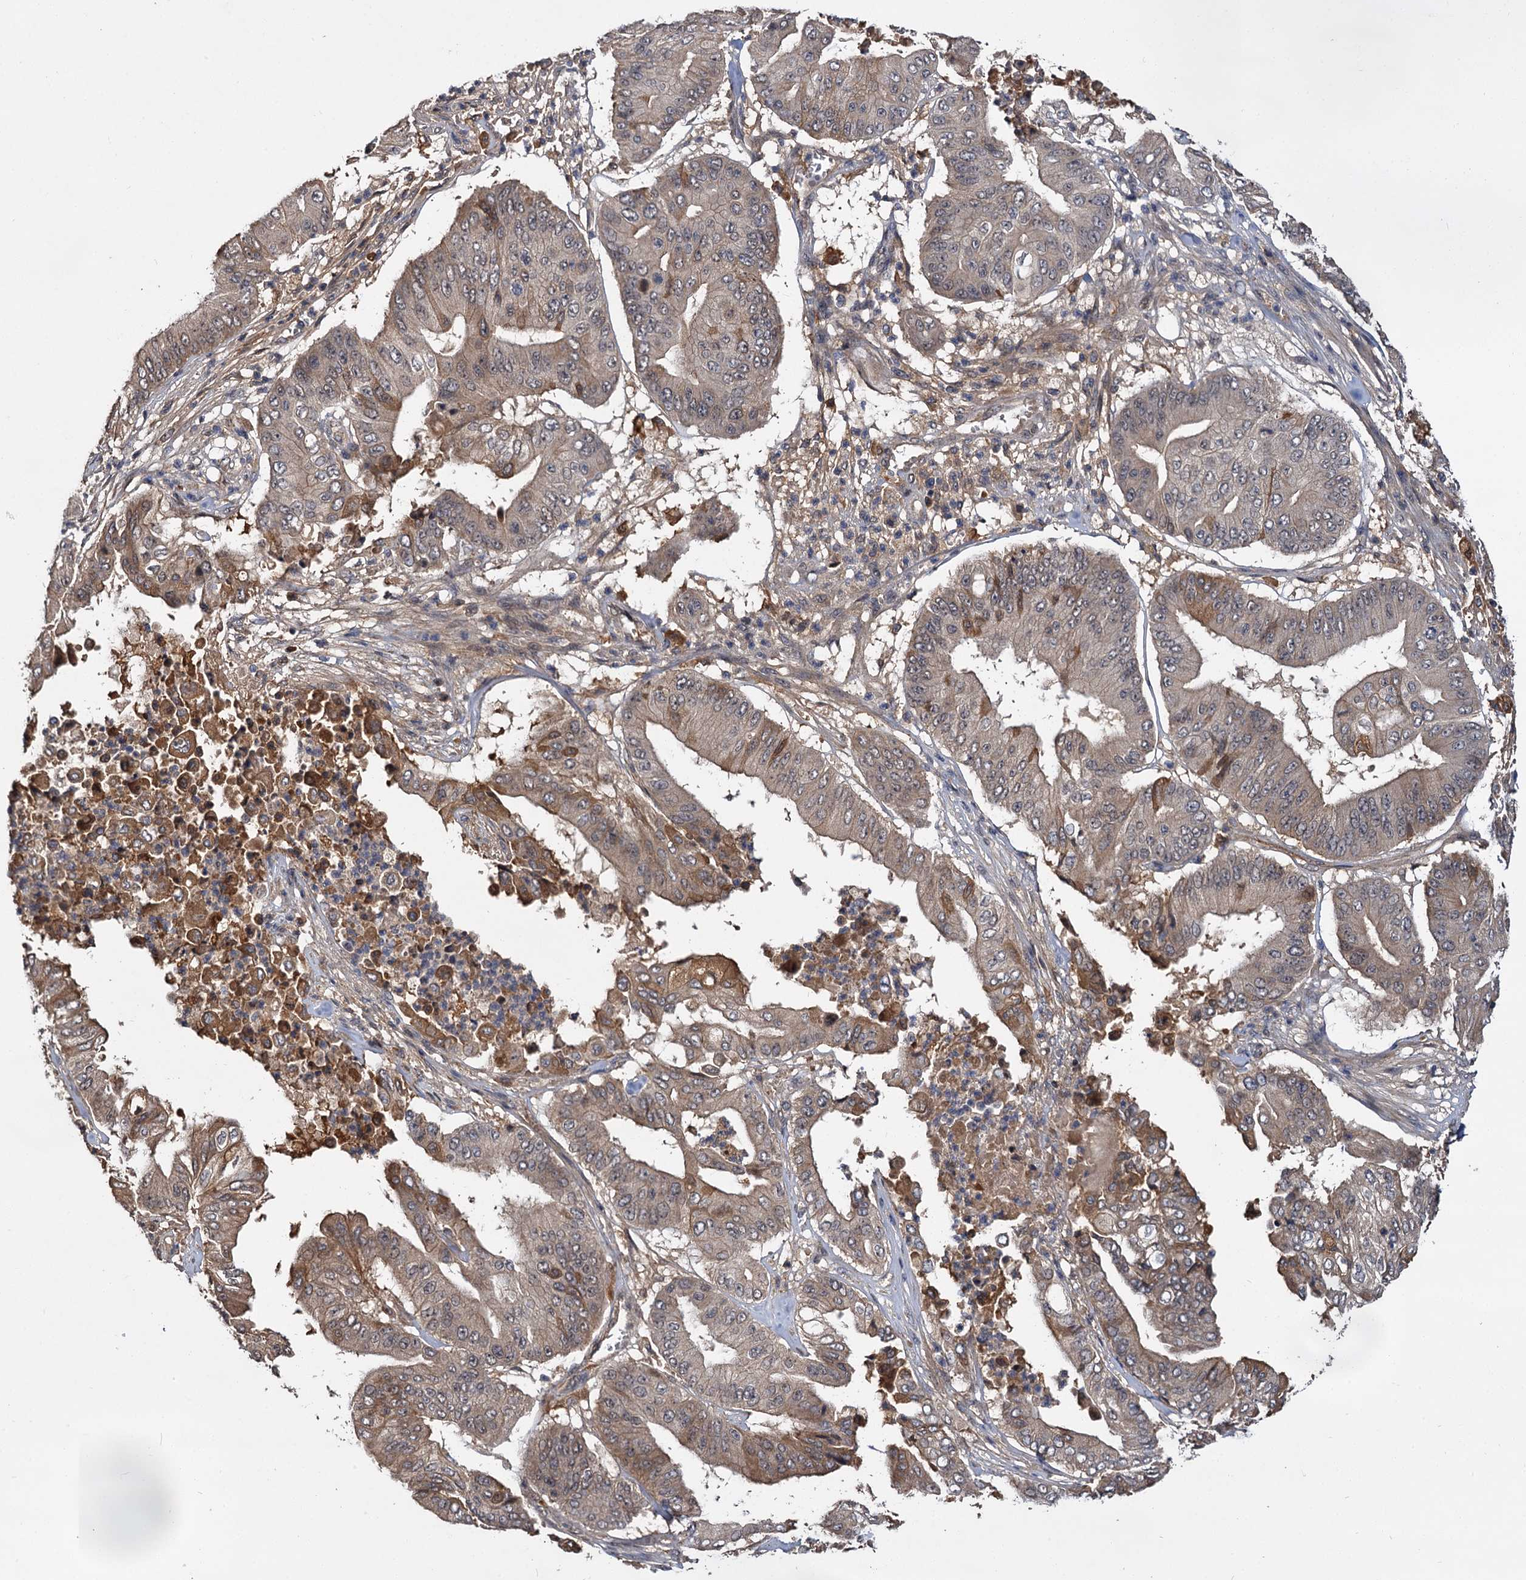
{"staining": {"intensity": "moderate", "quantity": "<25%", "location": "cytoplasmic/membranous"}, "tissue": "pancreatic cancer", "cell_type": "Tumor cells", "image_type": "cancer", "snomed": [{"axis": "morphology", "description": "Adenocarcinoma, NOS"}, {"axis": "topography", "description": "Pancreas"}], "caption": "Immunohistochemistry (IHC) image of human pancreatic adenocarcinoma stained for a protein (brown), which exhibits low levels of moderate cytoplasmic/membranous staining in approximately <25% of tumor cells.", "gene": "MBD6", "patient": {"sex": "female", "age": 77}}